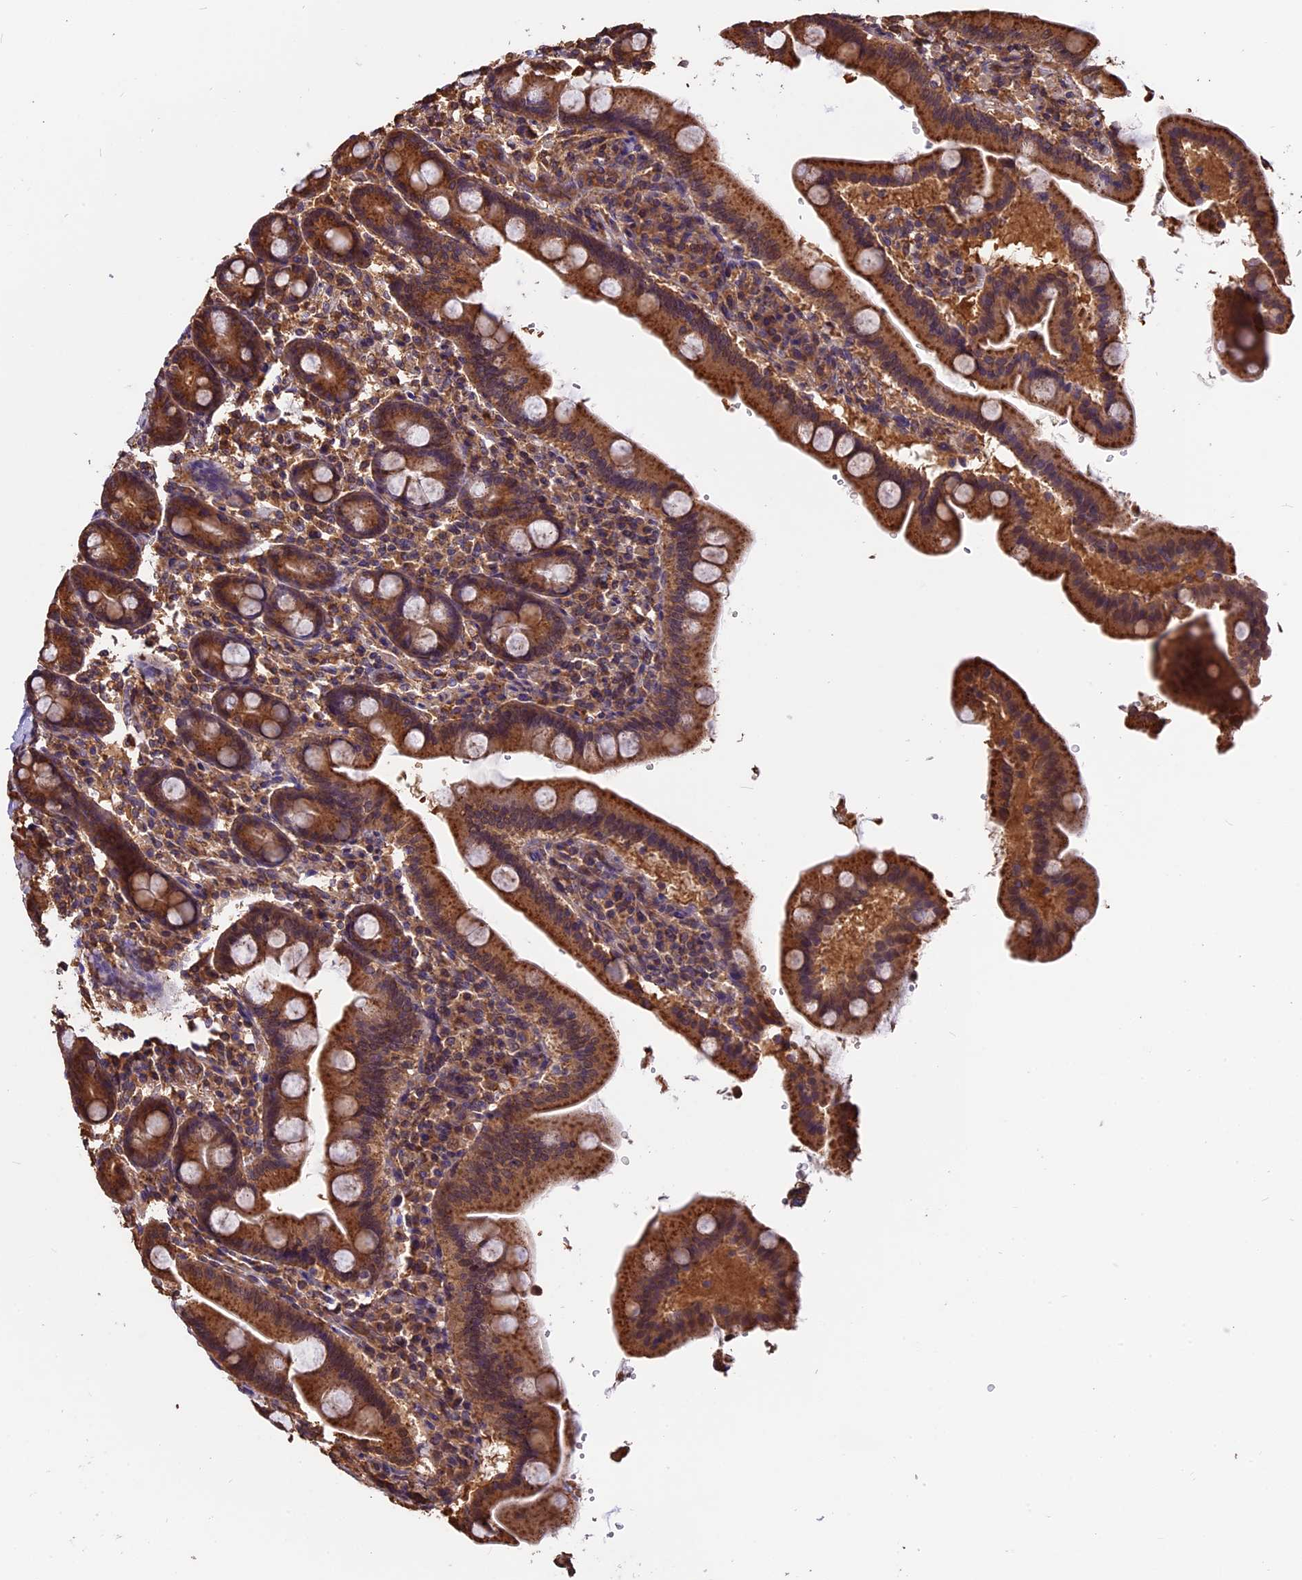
{"staining": {"intensity": "strong", "quantity": ">75%", "location": "cytoplasmic/membranous"}, "tissue": "duodenum", "cell_type": "Glandular cells", "image_type": "normal", "snomed": [{"axis": "morphology", "description": "Normal tissue, NOS"}, {"axis": "topography", "description": "Duodenum"}], "caption": "DAB (3,3'-diaminobenzidine) immunohistochemical staining of benign duodenum shows strong cytoplasmic/membranous protein expression in about >75% of glandular cells.", "gene": "CHMP2A", "patient": {"sex": "male", "age": 50}}